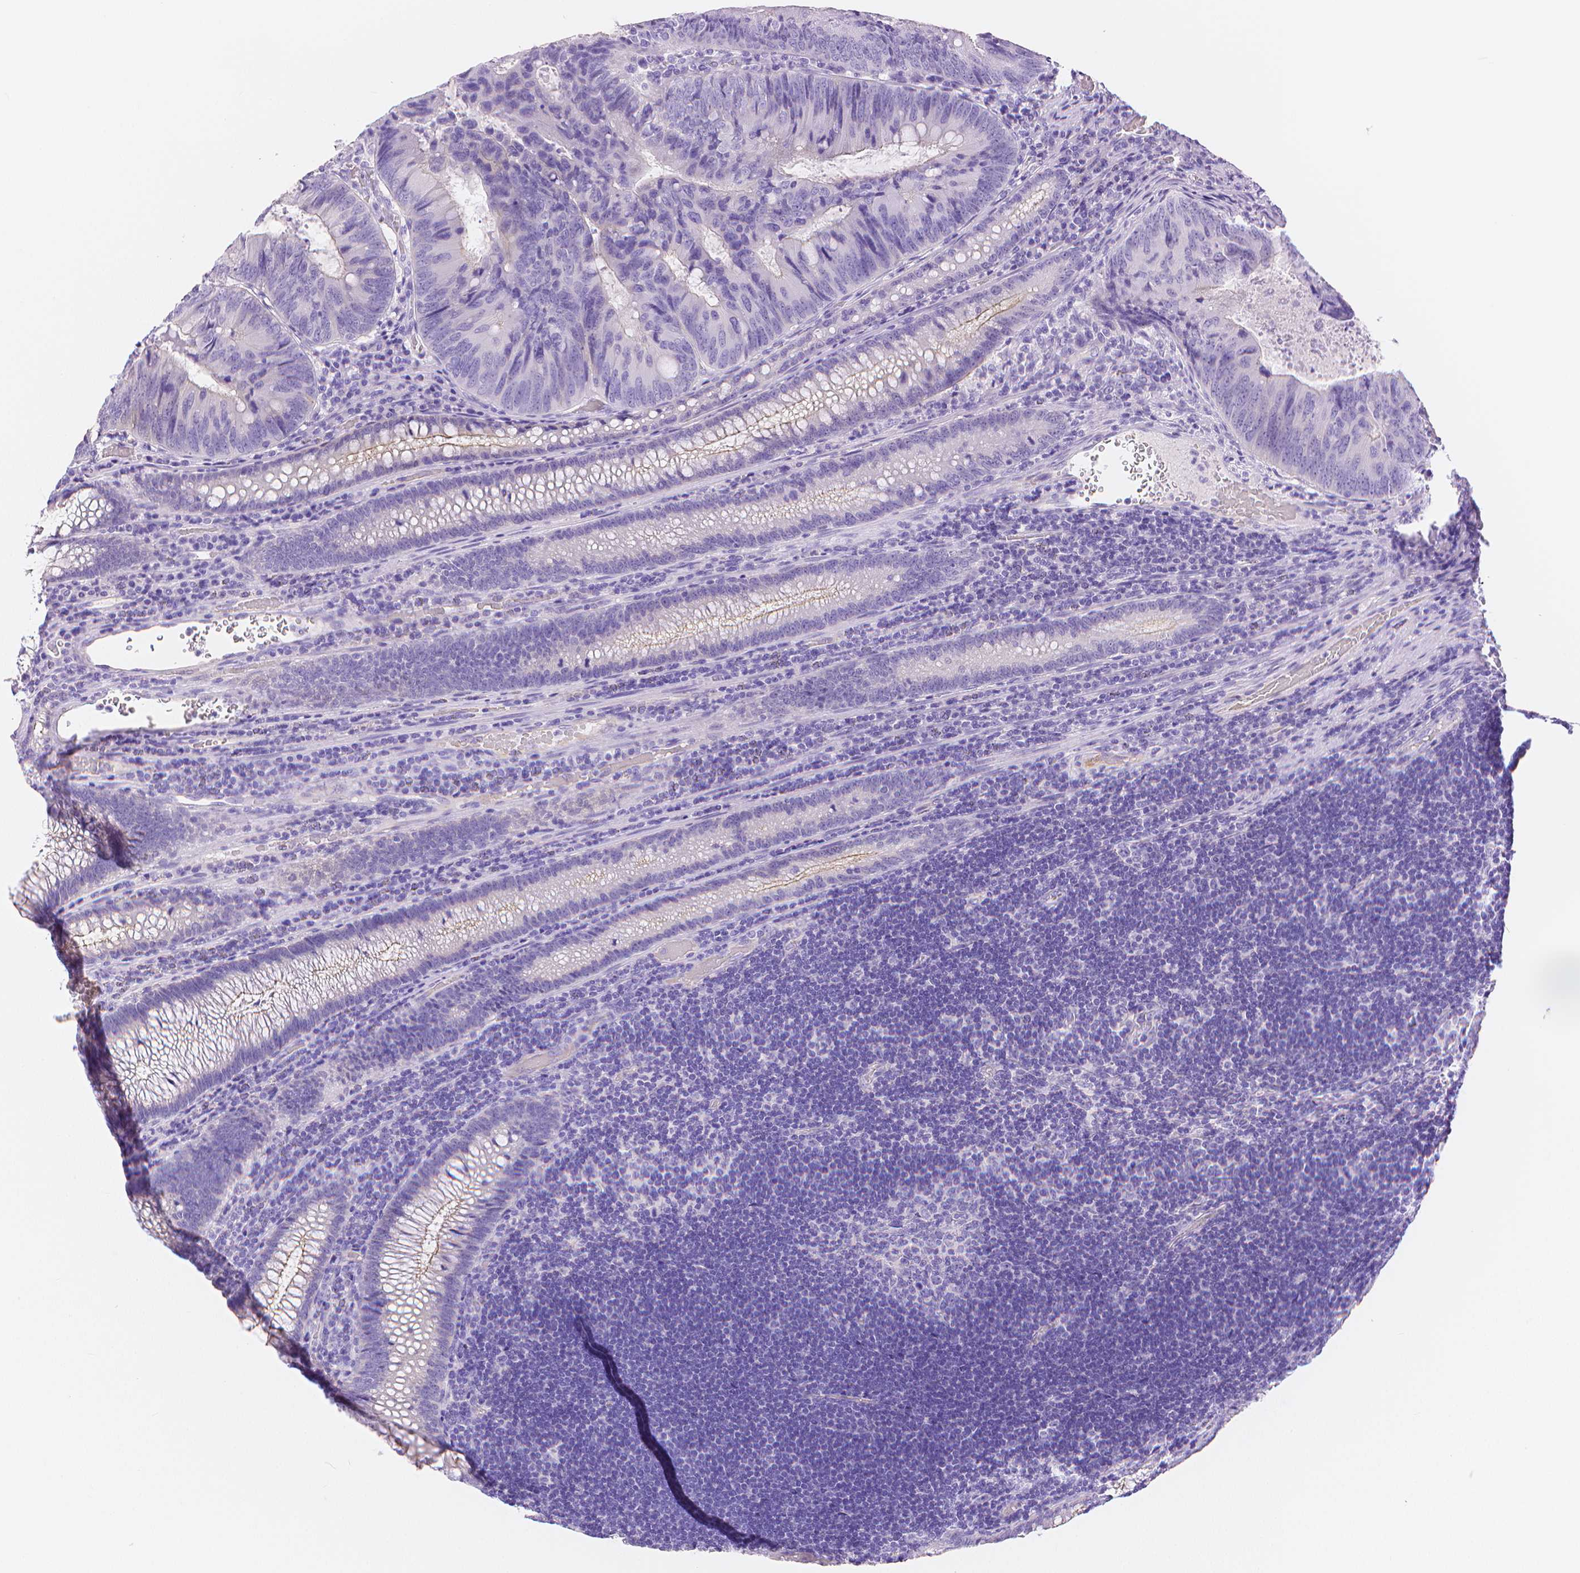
{"staining": {"intensity": "negative", "quantity": "none", "location": "none"}, "tissue": "colorectal cancer", "cell_type": "Tumor cells", "image_type": "cancer", "snomed": [{"axis": "morphology", "description": "Adenocarcinoma, NOS"}, {"axis": "topography", "description": "Colon"}], "caption": "Micrograph shows no protein positivity in tumor cells of adenocarcinoma (colorectal) tissue.", "gene": "SLC27A5", "patient": {"sex": "male", "age": 67}}